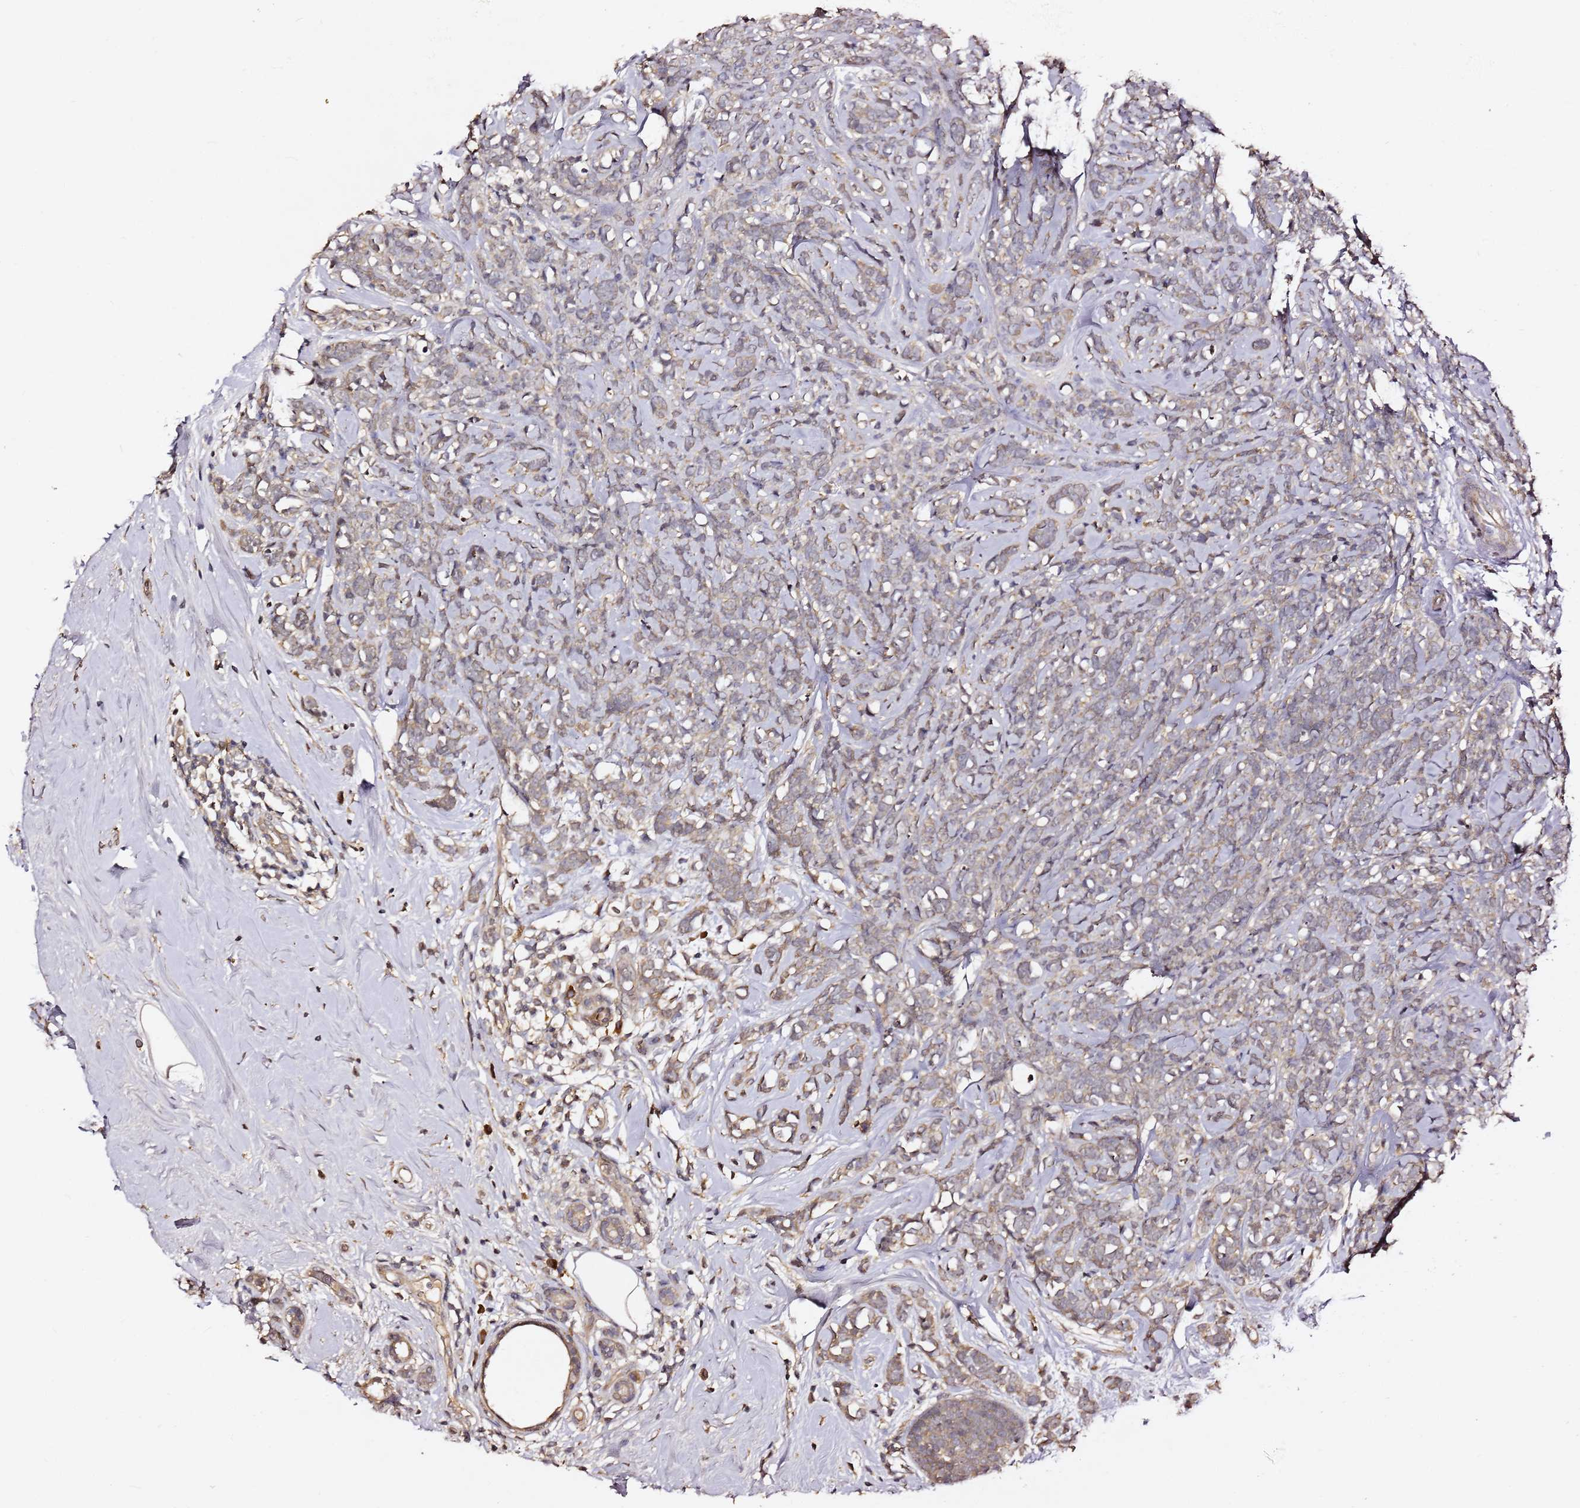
{"staining": {"intensity": "weak", "quantity": "25%-75%", "location": "cytoplasmic/membranous"}, "tissue": "breast cancer", "cell_type": "Tumor cells", "image_type": "cancer", "snomed": [{"axis": "morphology", "description": "Lobular carcinoma"}, {"axis": "topography", "description": "Breast"}], "caption": "This is an image of immunohistochemistry staining of breast cancer (lobular carcinoma), which shows weak staining in the cytoplasmic/membranous of tumor cells.", "gene": "C6orf136", "patient": {"sex": "female", "age": 58}}